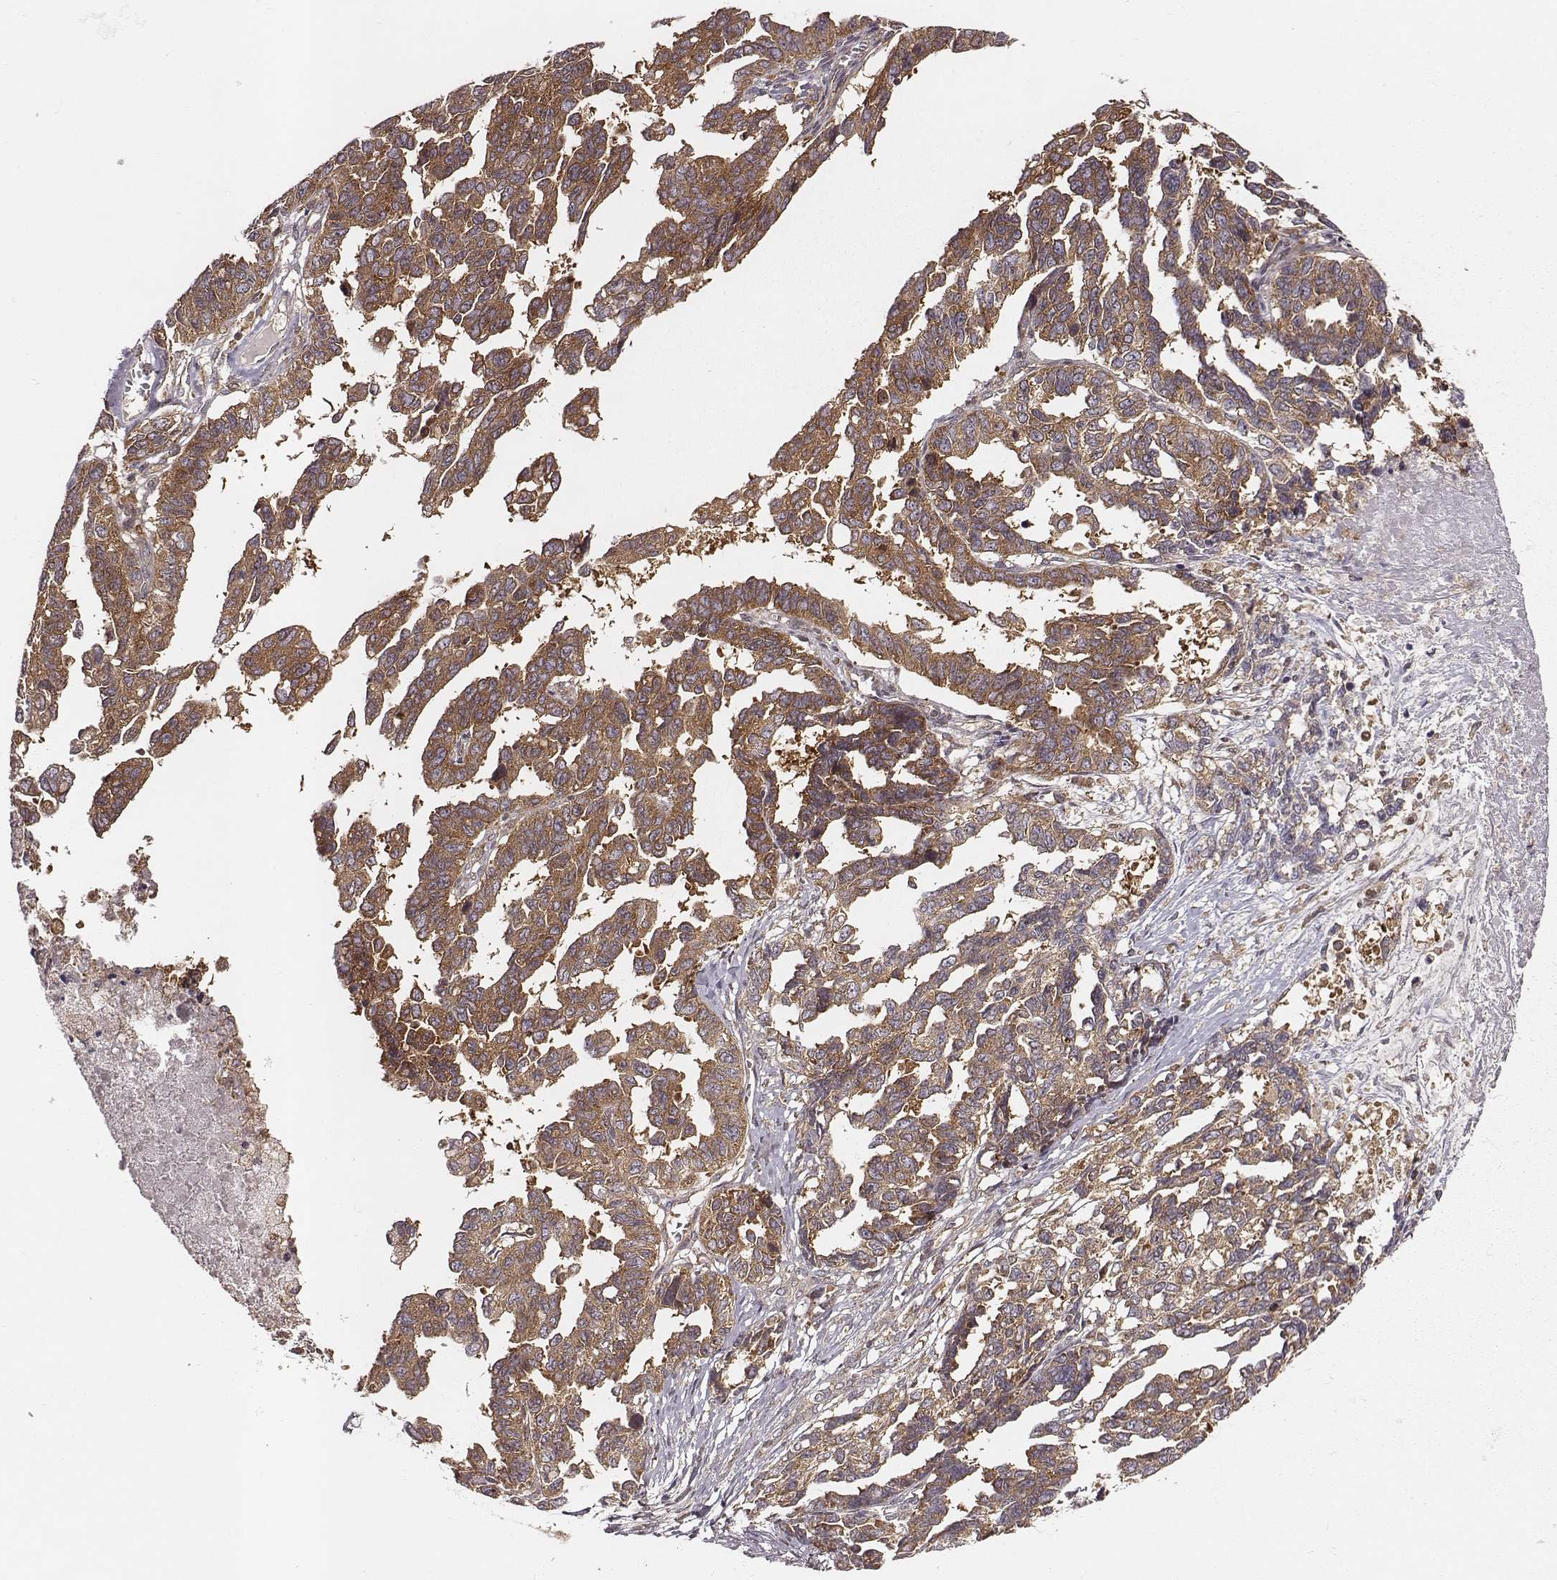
{"staining": {"intensity": "strong", "quantity": ">75%", "location": "cytoplasmic/membranous"}, "tissue": "ovarian cancer", "cell_type": "Tumor cells", "image_type": "cancer", "snomed": [{"axis": "morphology", "description": "Cystadenocarcinoma, serous, NOS"}, {"axis": "topography", "description": "Ovary"}], "caption": "Immunohistochemical staining of human ovarian serous cystadenocarcinoma exhibits strong cytoplasmic/membranous protein expression in about >75% of tumor cells.", "gene": "VPS26A", "patient": {"sex": "female", "age": 69}}